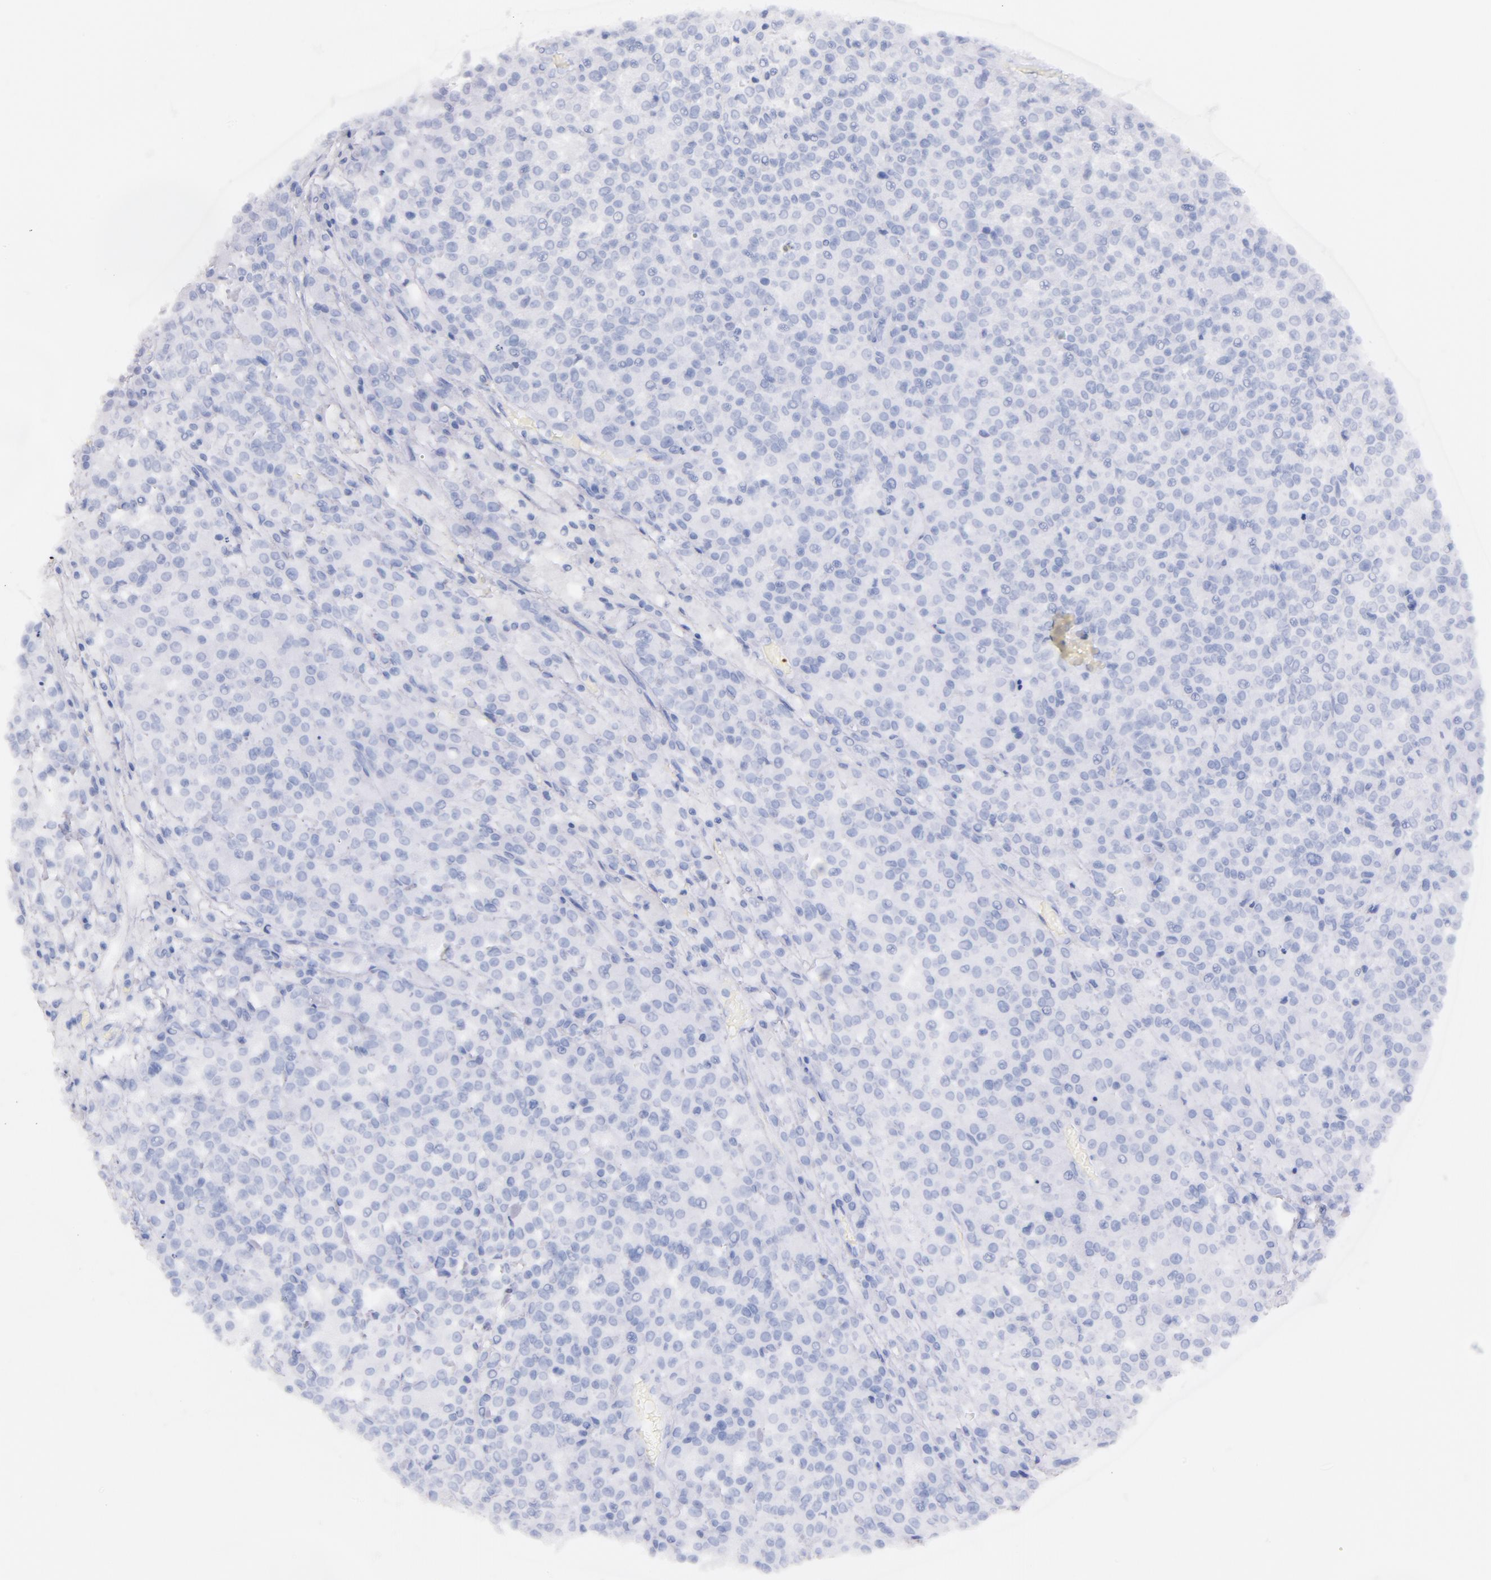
{"staining": {"intensity": "negative", "quantity": "none", "location": "none"}, "tissue": "testis cancer", "cell_type": "Tumor cells", "image_type": "cancer", "snomed": [{"axis": "morphology", "description": "Seminoma, NOS"}, {"axis": "topography", "description": "Testis"}], "caption": "Tumor cells are negative for brown protein staining in testis seminoma.", "gene": "CD44", "patient": {"sex": "male", "age": 59}}